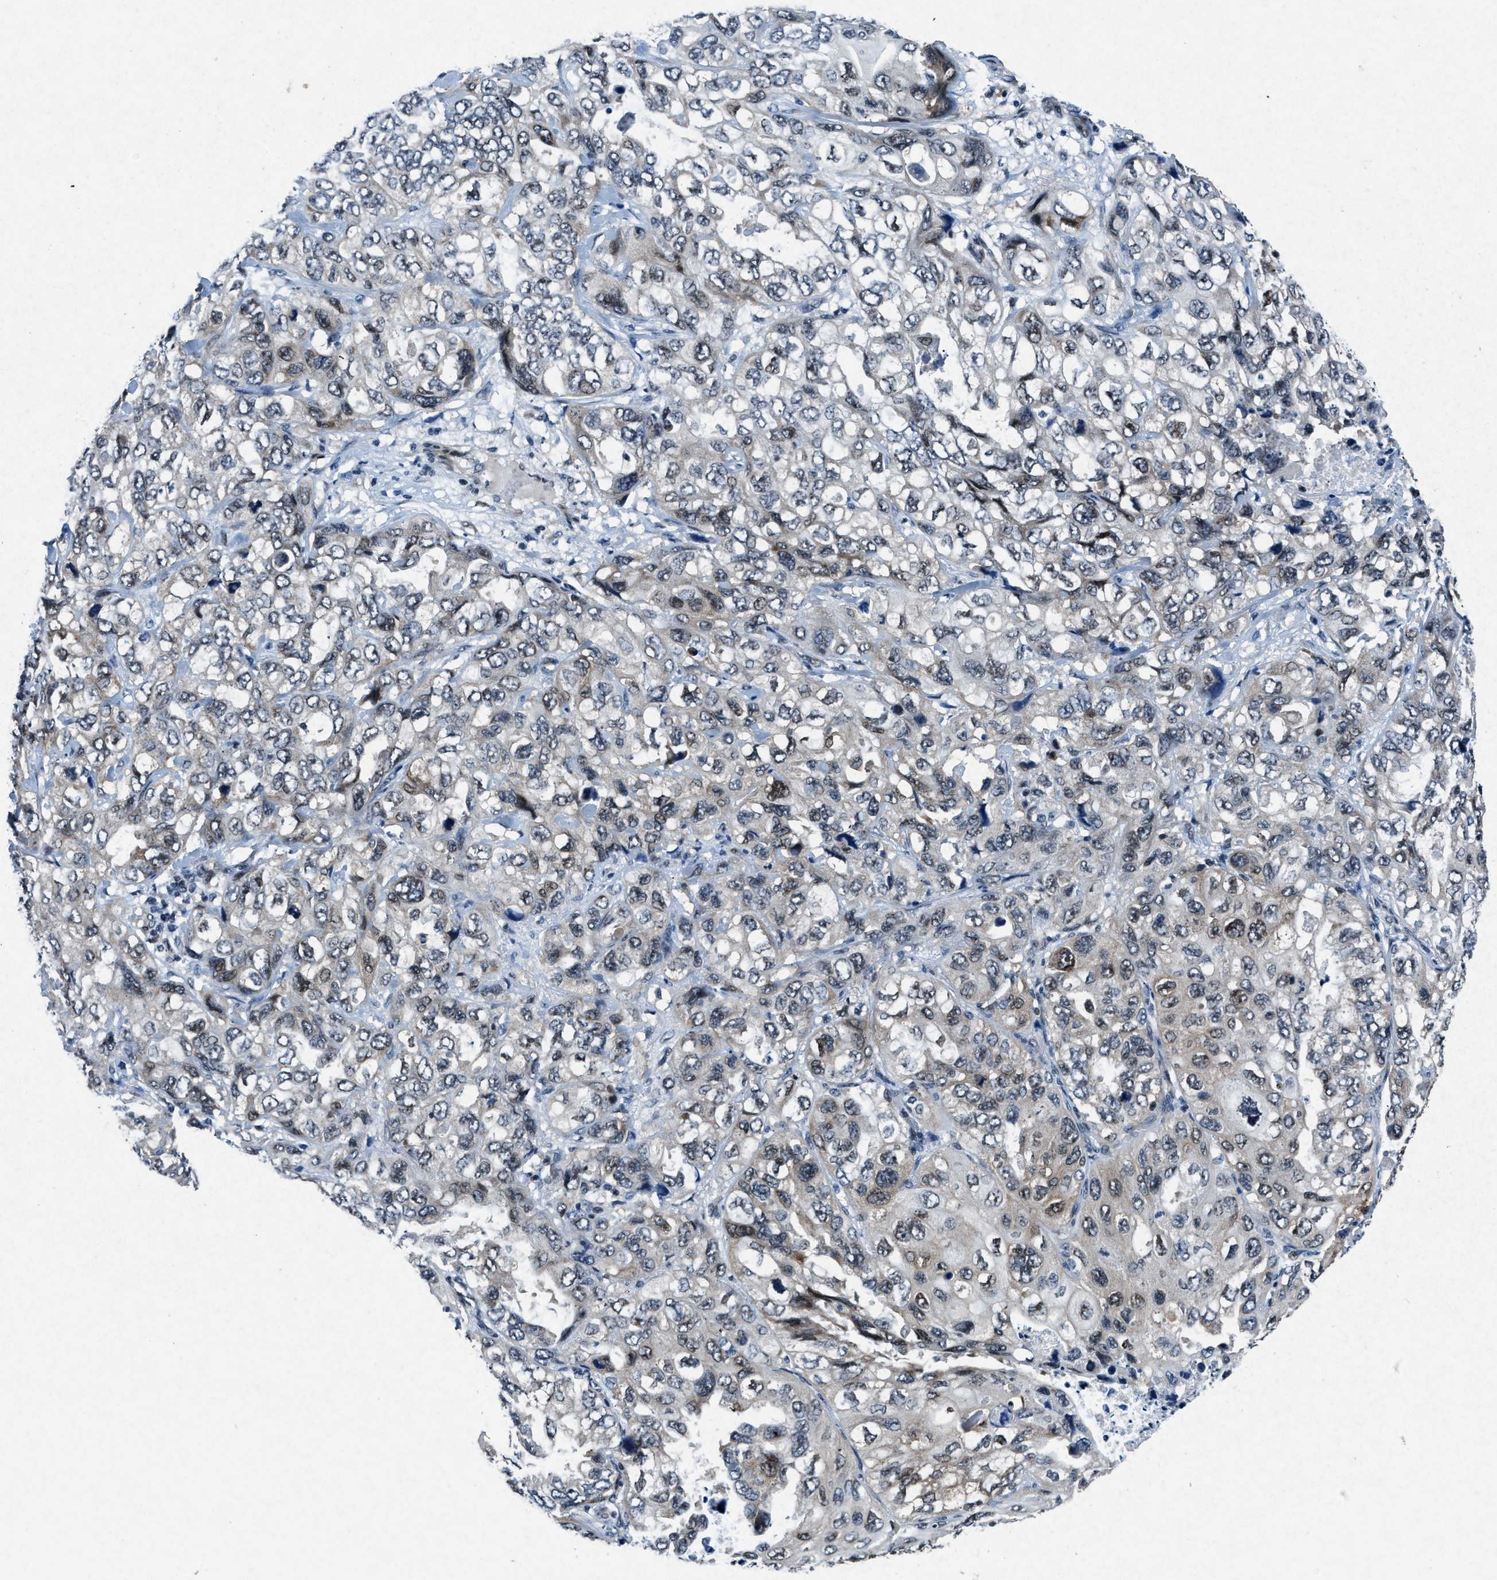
{"staining": {"intensity": "moderate", "quantity": "<25%", "location": "cytoplasmic/membranous"}, "tissue": "lung cancer", "cell_type": "Tumor cells", "image_type": "cancer", "snomed": [{"axis": "morphology", "description": "Squamous cell carcinoma, NOS"}, {"axis": "topography", "description": "Lung"}], "caption": "Immunohistochemical staining of human lung squamous cell carcinoma shows low levels of moderate cytoplasmic/membranous protein expression in about <25% of tumor cells.", "gene": "PHLDA1", "patient": {"sex": "female", "age": 73}}